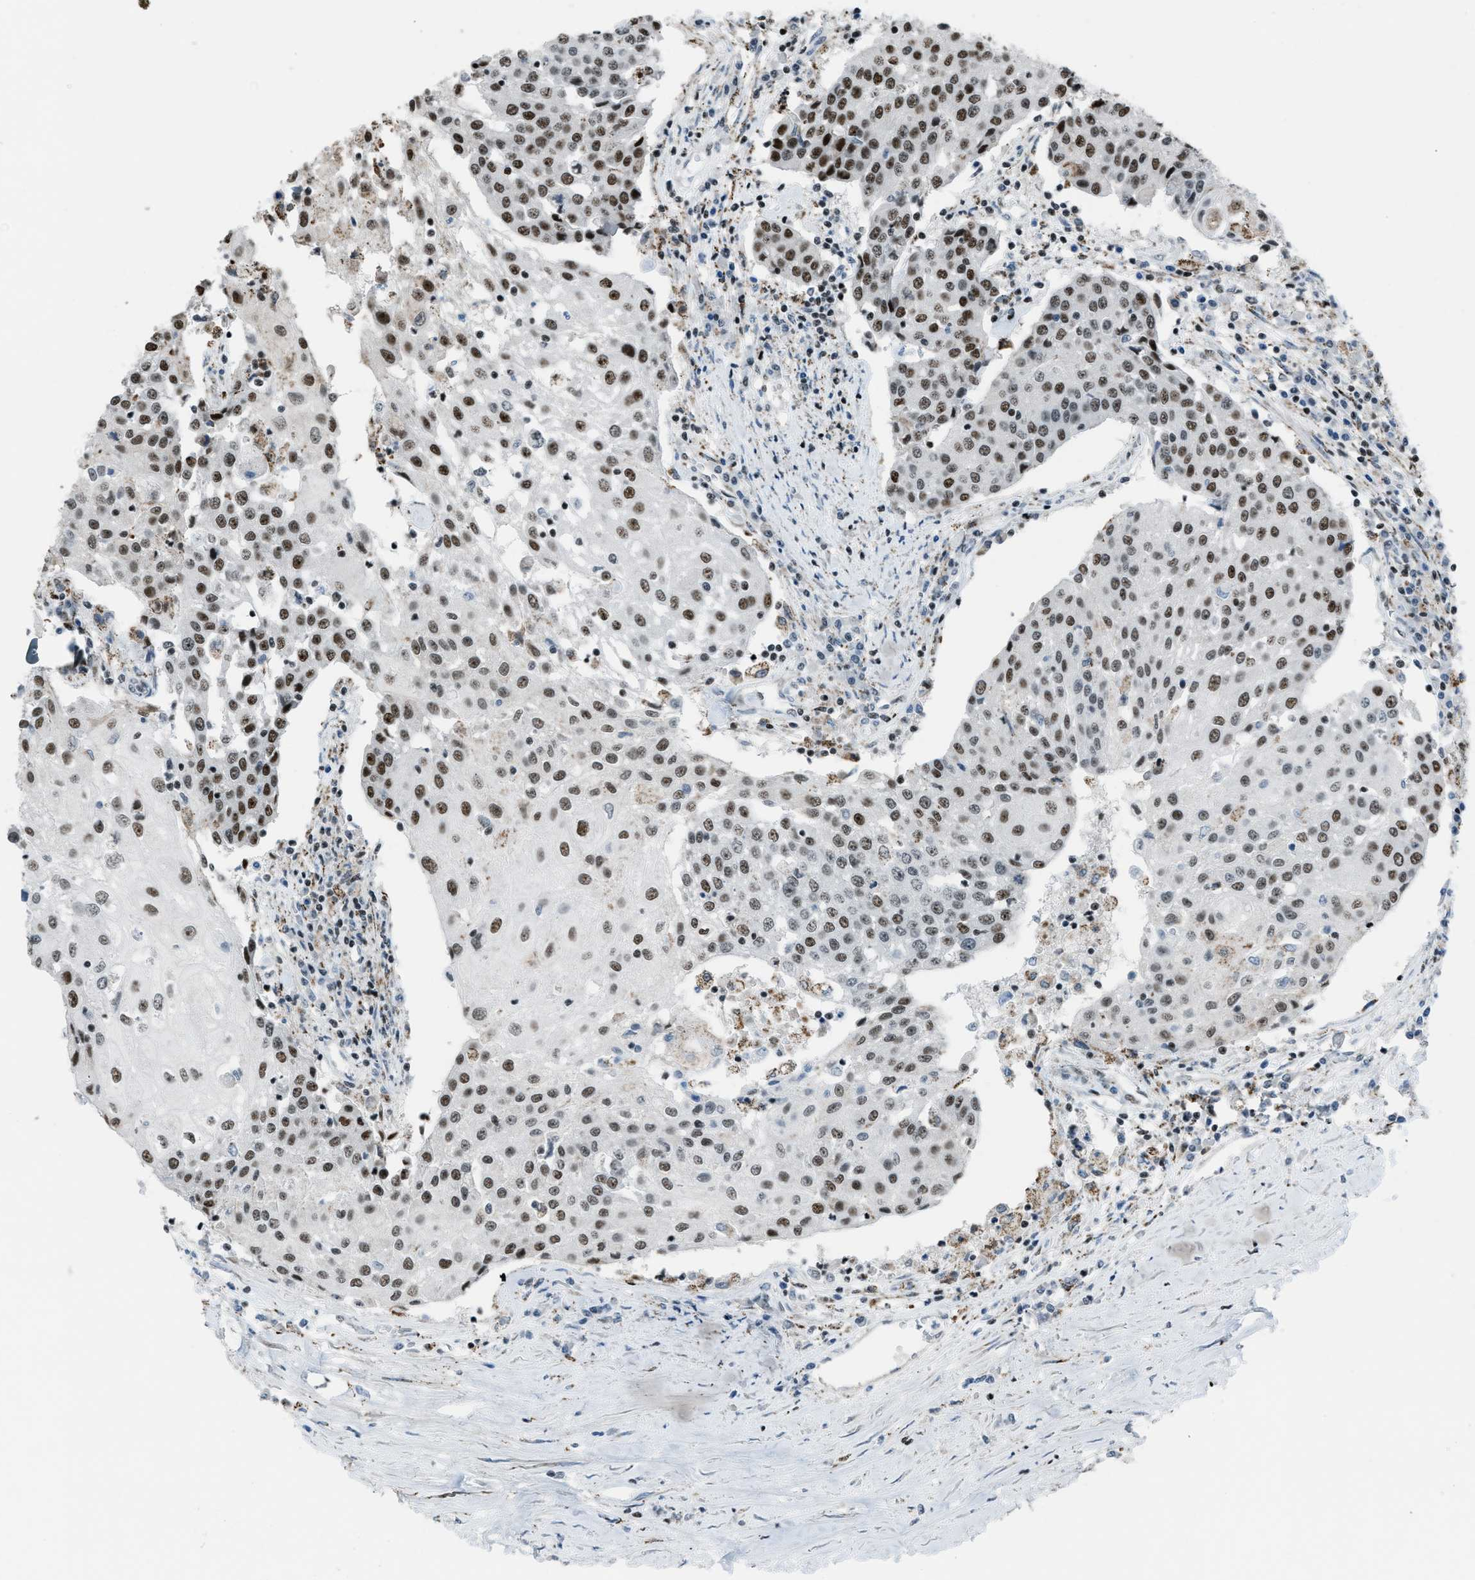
{"staining": {"intensity": "moderate", "quantity": ">75%", "location": "nuclear"}, "tissue": "urothelial cancer", "cell_type": "Tumor cells", "image_type": "cancer", "snomed": [{"axis": "morphology", "description": "Urothelial carcinoma, High grade"}, {"axis": "topography", "description": "Urinary bladder"}], "caption": "Protein staining shows moderate nuclear expression in about >75% of tumor cells in urothelial cancer.", "gene": "SLFN5", "patient": {"sex": "female", "age": 85}}